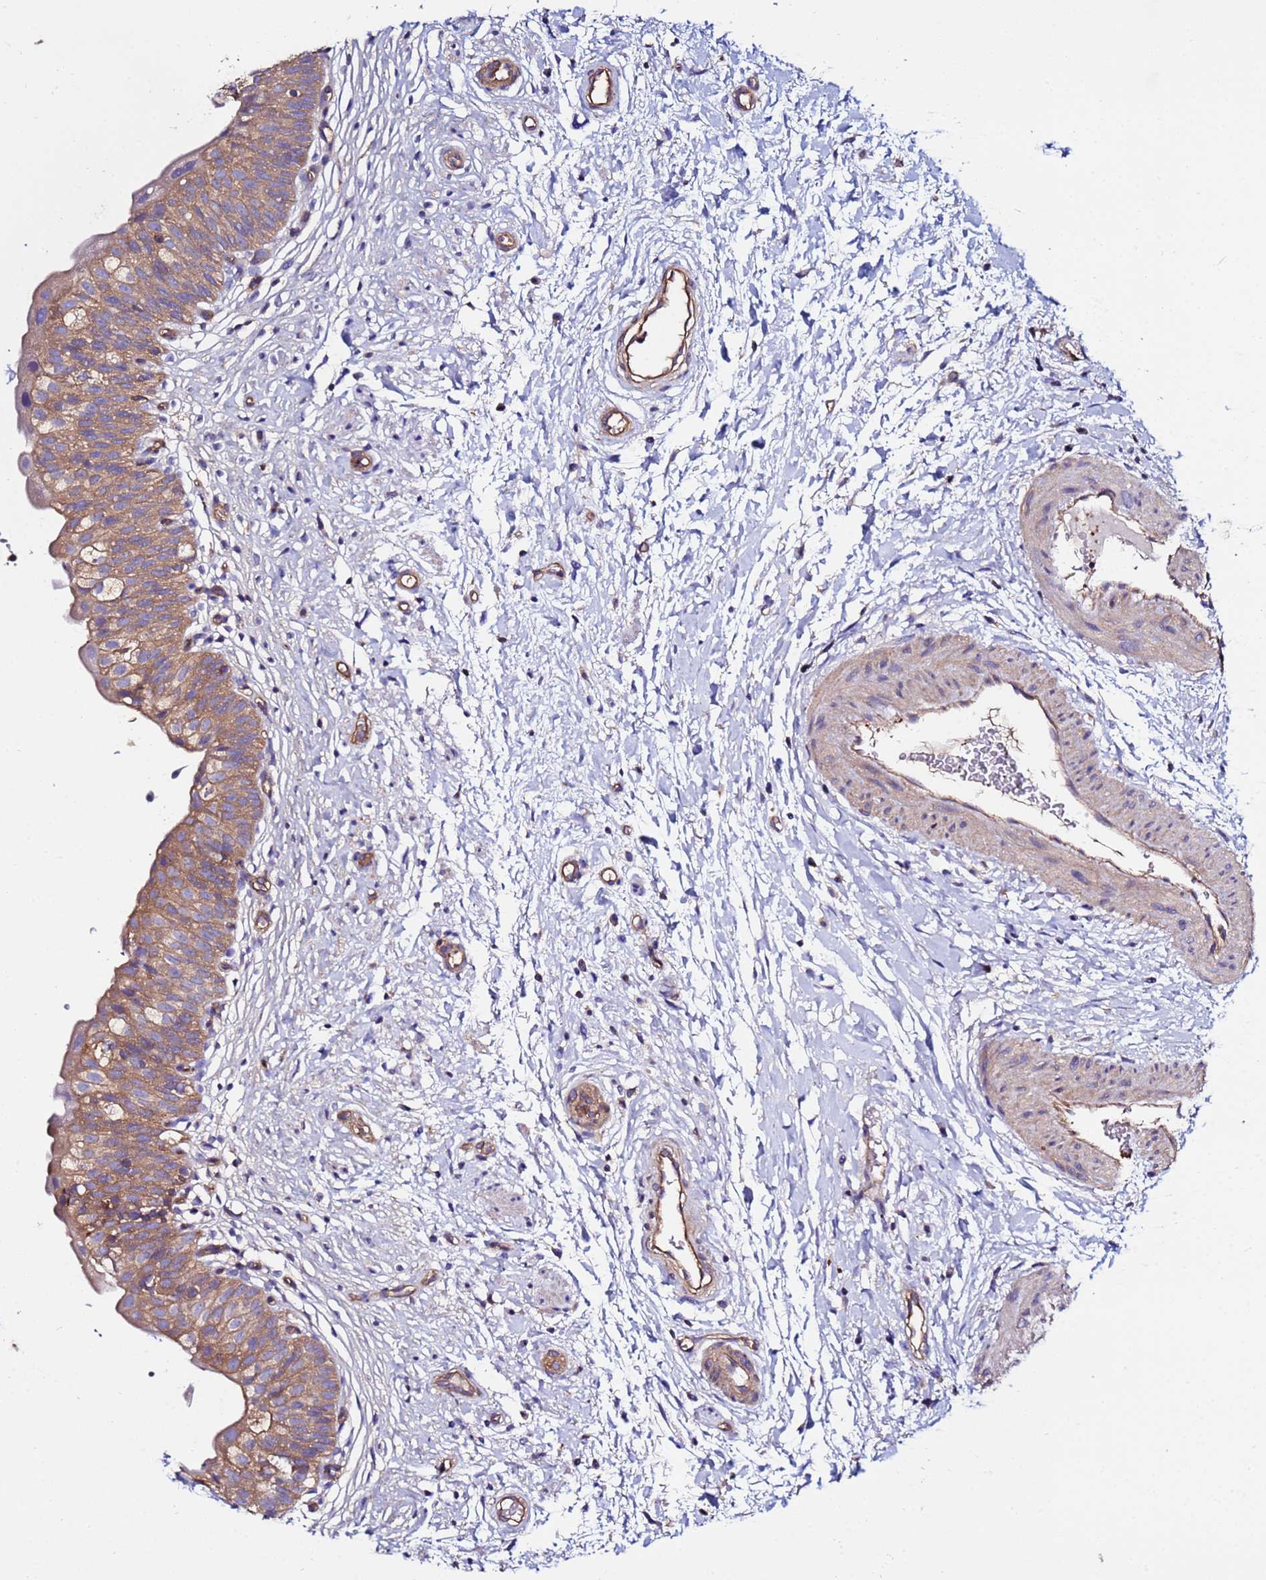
{"staining": {"intensity": "moderate", "quantity": ">75%", "location": "cytoplasmic/membranous"}, "tissue": "urinary bladder", "cell_type": "Urothelial cells", "image_type": "normal", "snomed": [{"axis": "morphology", "description": "Normal tissue, NOS"}, {"axis": "topography", "description": "Urinary bladder"}], "caption": "Moderate cytoplasmic/membranous expression is identified in about >75% of urothelial cells in benign urinary bladder.", "gene": "POTEE", "patient": {"sex": "male", "age": 55}}